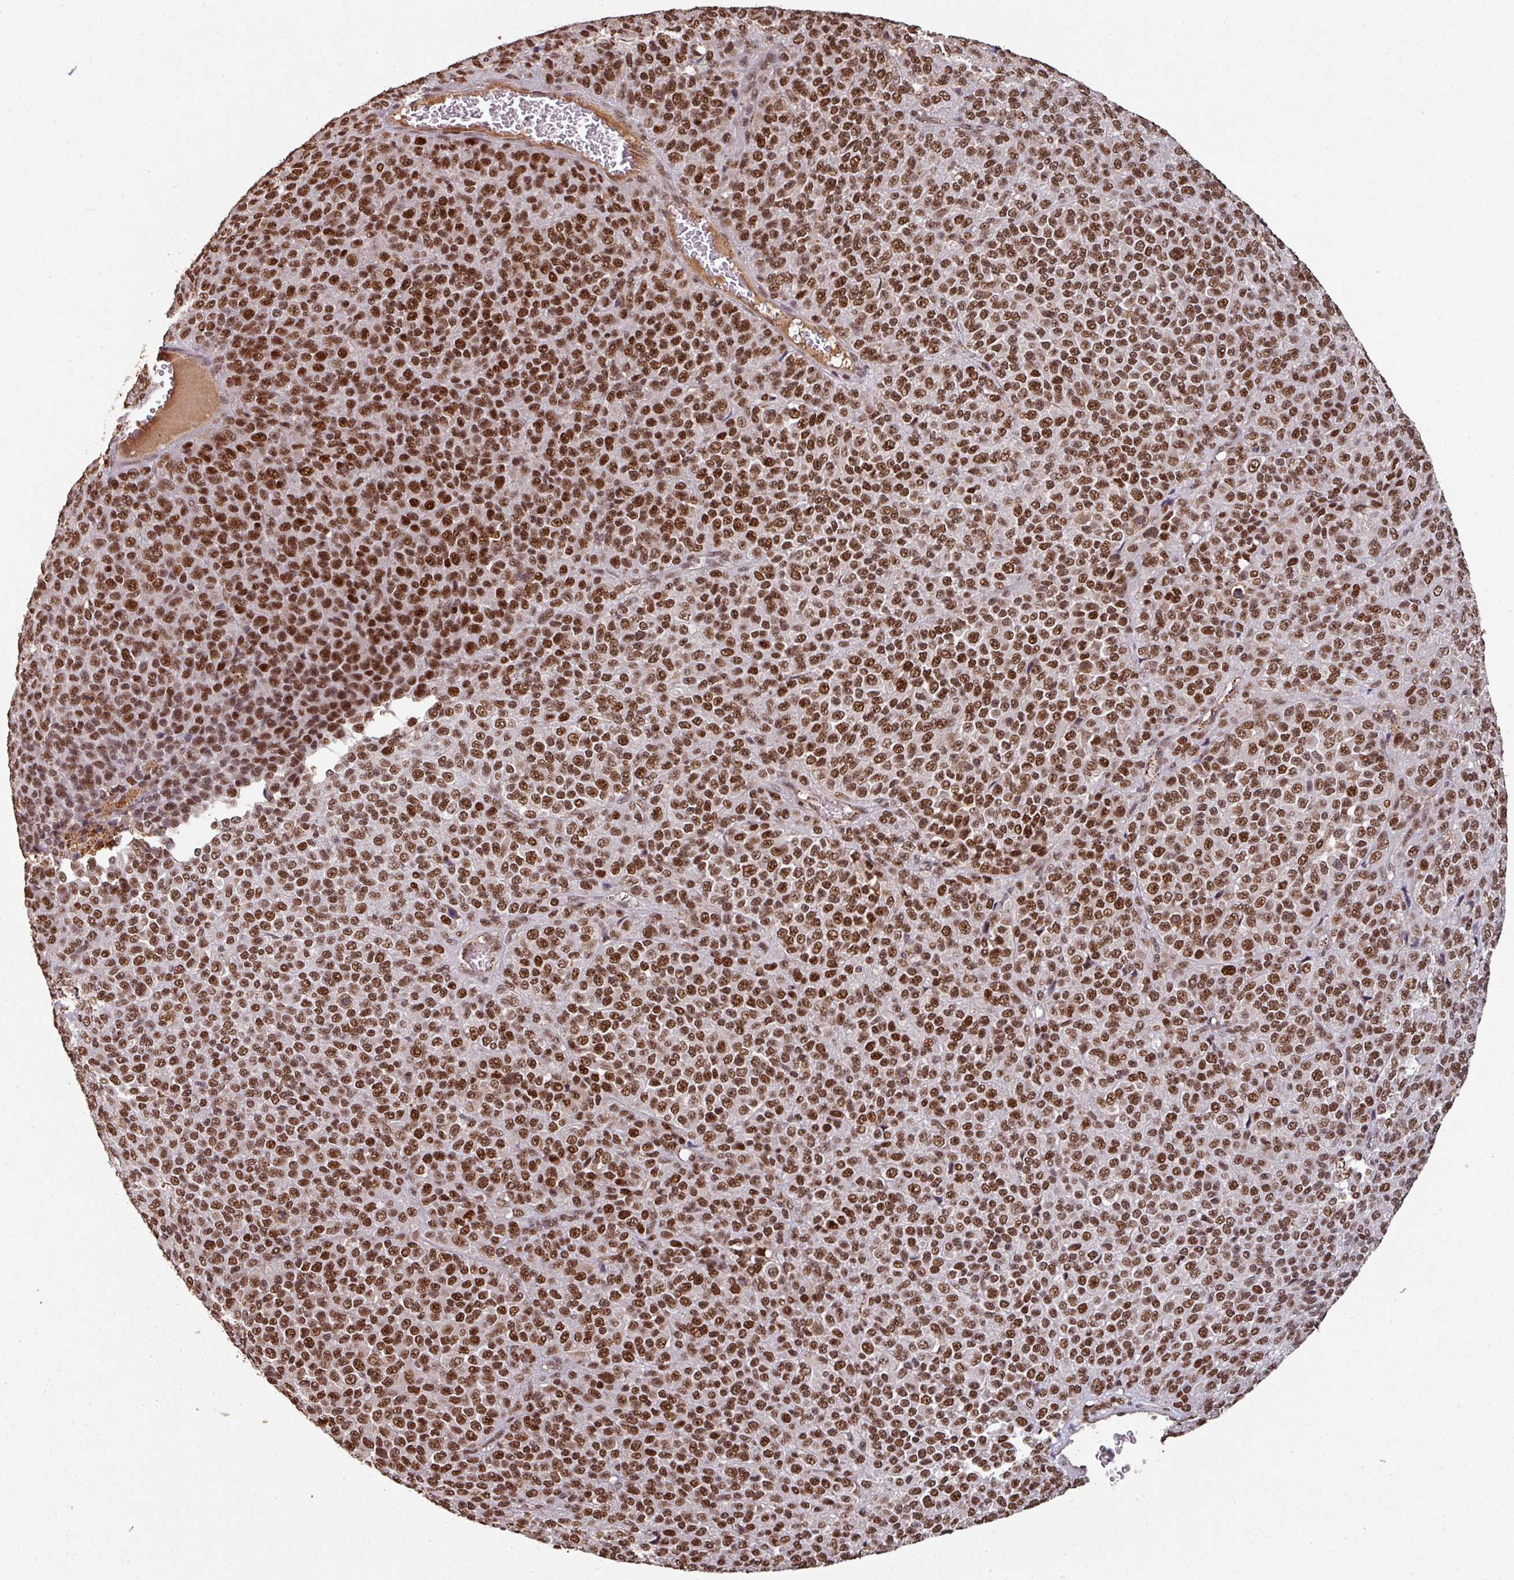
{"staining": {"intensity": "strong", "quantity": ">75%", "location": "nuclear"}, "tissue": "melanoma", "cell_type": "Tumor cells", "image_type": "cancer", "snomed": [{"axis": "morphology", "description": "Malignant melanoma, Metastatic site"}, {"axis": "topography", "description": "Brain"}], "caption": "Protein expression analysis of malignant melanoma (metastatic site) displays strong nuclear expression in approximately >75% of tumor cells.", "gene": "POLD1", "patient": {"sex": "female", "age": 56}}